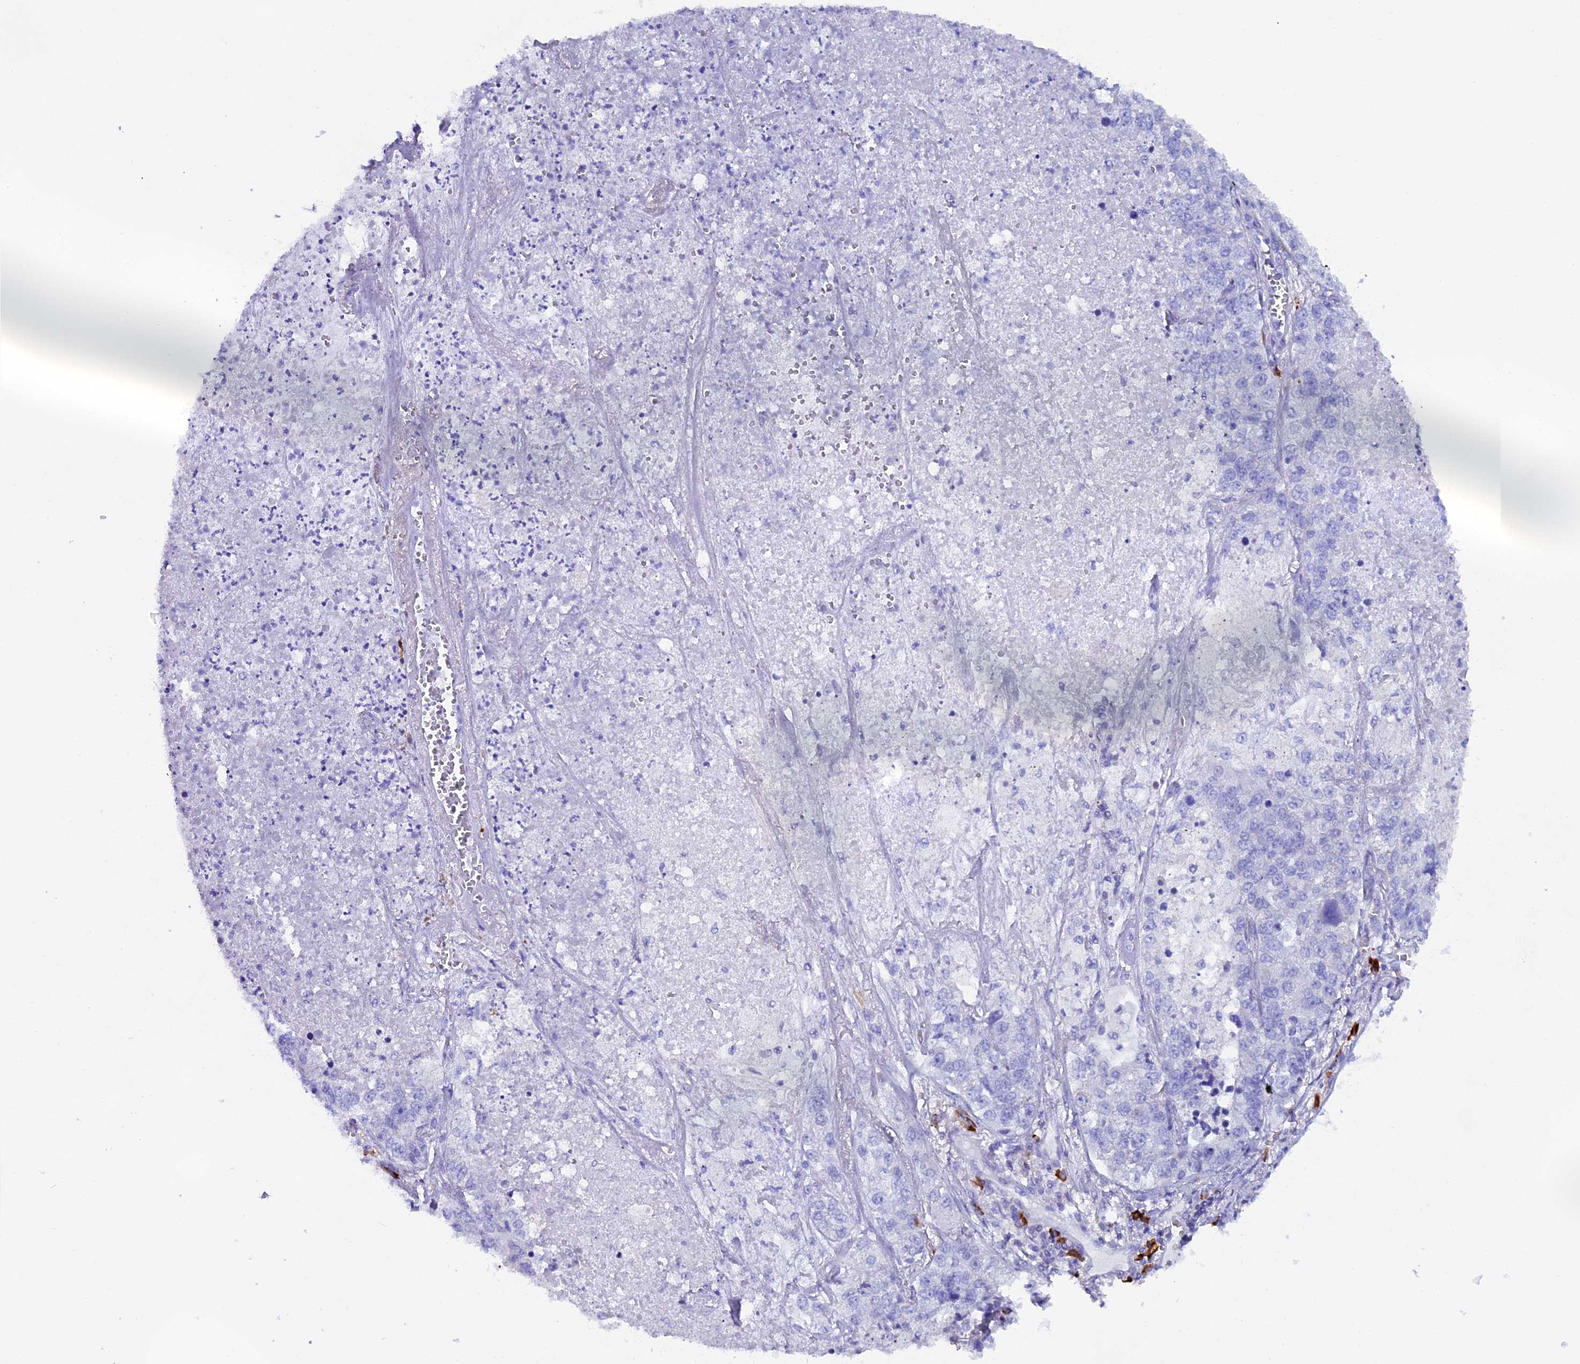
{"staining": {"intensity": "negative", "quantity": "none", "location": "none"}, "tissue": "lung cancer", "cell_type": "Tumor cells", "image_type": "cancer", "snomed": [{"axis": "morphology", "description": "Adenocarcinoma, NOS"}, {"axis": "topography", "description": "Lung"}], "caption": "An image of adenocarcinoma (lung) stained for a protein displays no brown staining in tumor cells.", "gene": "FKBP11", "patient": {"sex": "male", "age": 49}}